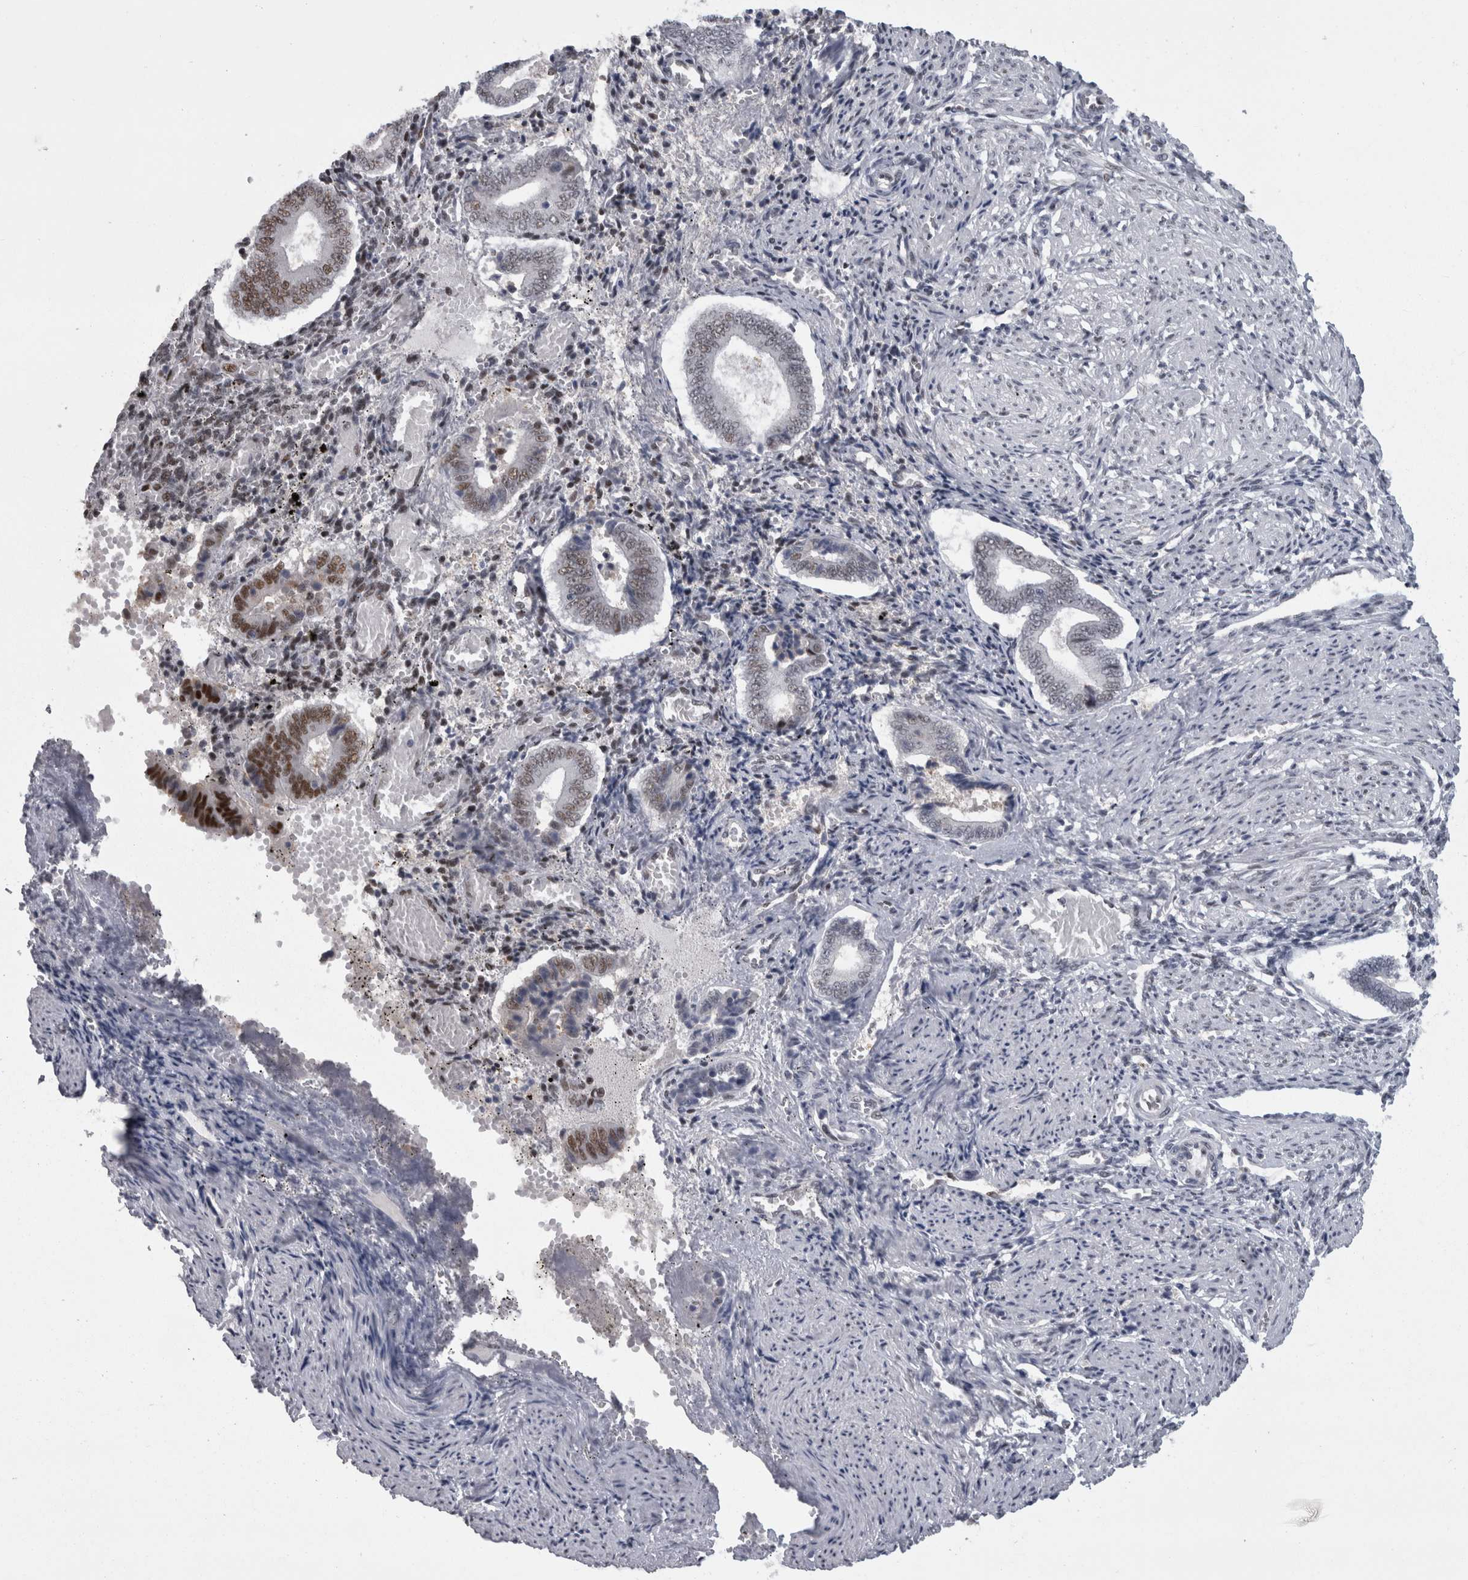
{"staining": {"intensity": "moderate", "quantity": "25%-75%", "location": "nuclear"}, "tissue": "endometrium", "cell_type": "Cells in endometrial stroma", "image_type": "normal", "snomed": [{"axis": "morphology", "description": "Normal tissue, NOS"}, {"axis": "topography", "description": "Endometrium"}], "caption": "A micrograph of human endometrium stained for a protein demonstrates moderate nuclear brown staining in cells in endometrial stroma.", "gene": "C1orf54", "patient": {"sex": "female", "age": 42}}